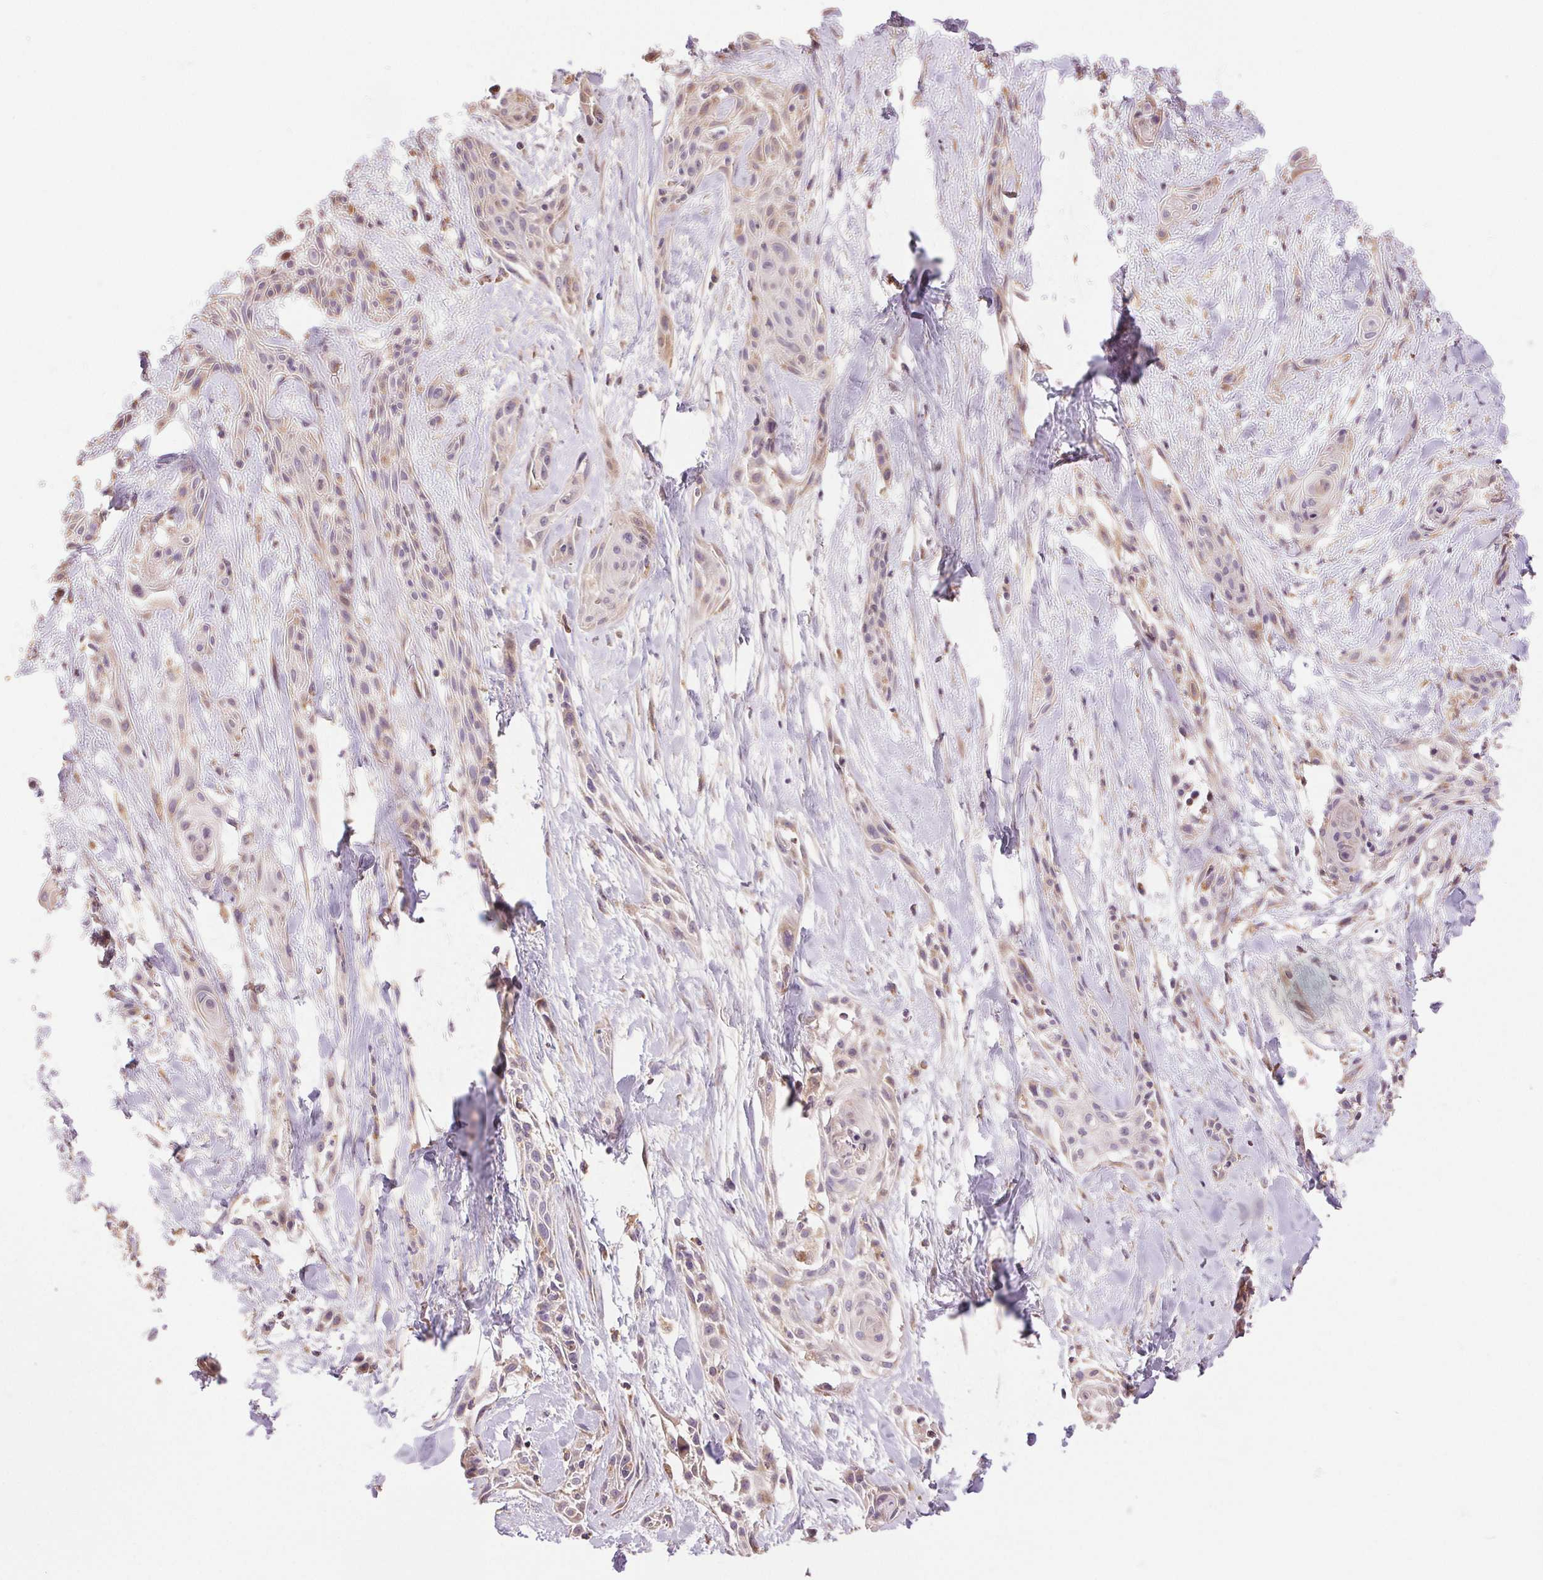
{"staining": {"intensity": "weak", "quantity": "<25%", "location": "cytoplasmic/membranous"}, "tissue": "skin cancer", "cell_type": "Tumor cells", "image_type": "cancer", "snomed": [{"axis": "morphology", "description": "Squamous cell carcinoma, NOS"}, {"axis": "topography", "description": "Skin"}, {"axis": "topography", "description": "Anal"}], "caption": "Immunohistochemical staining of human squamous cell carcinoma (skin) reveals no significant expression in tumor cells. (IHC, brightfield microscopy, high magnification).", "gene": "DGUOK", "patient": {"sex": "male", "age": 64}}